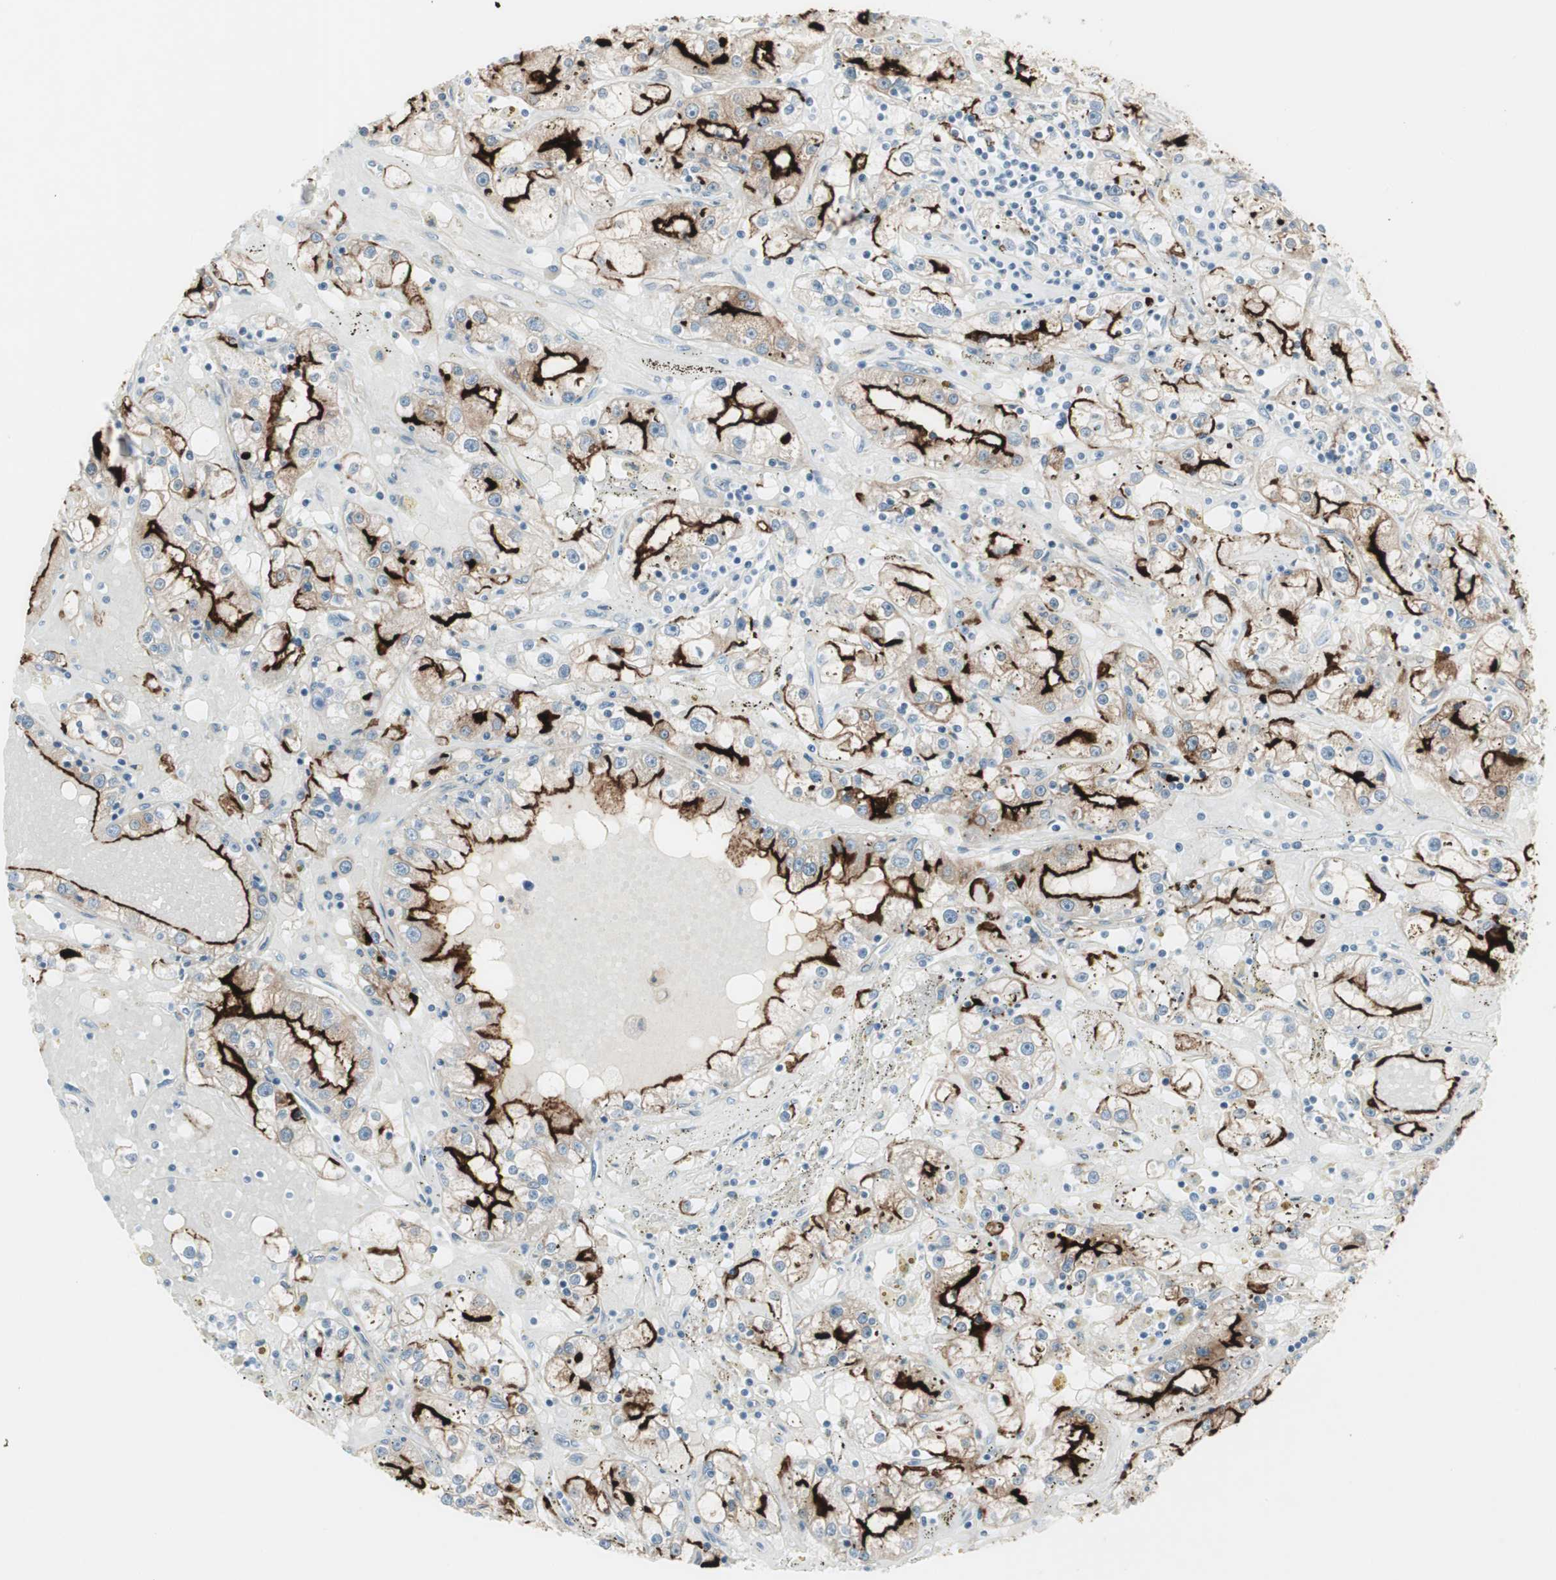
{"staining": {"intensity": "strong", "quantity": ">75%", "location": "cytoplasmic/membranous"}, "tissue": "renal cancer", "cell_type": "Tumor cells", "image_type": "cancer", "snomed": [{"axis": "morphology", "description": "Adenocarcinoma, NOS"}, {"axis": "topography", "description": "Kidney"}], "caption": "Strong cytoplasmic/membranous staining is seen in about >75% of tumor cells in renal cancer.", "gene": "CDHR5", "patient": {"sex": "male", "age": 56}}